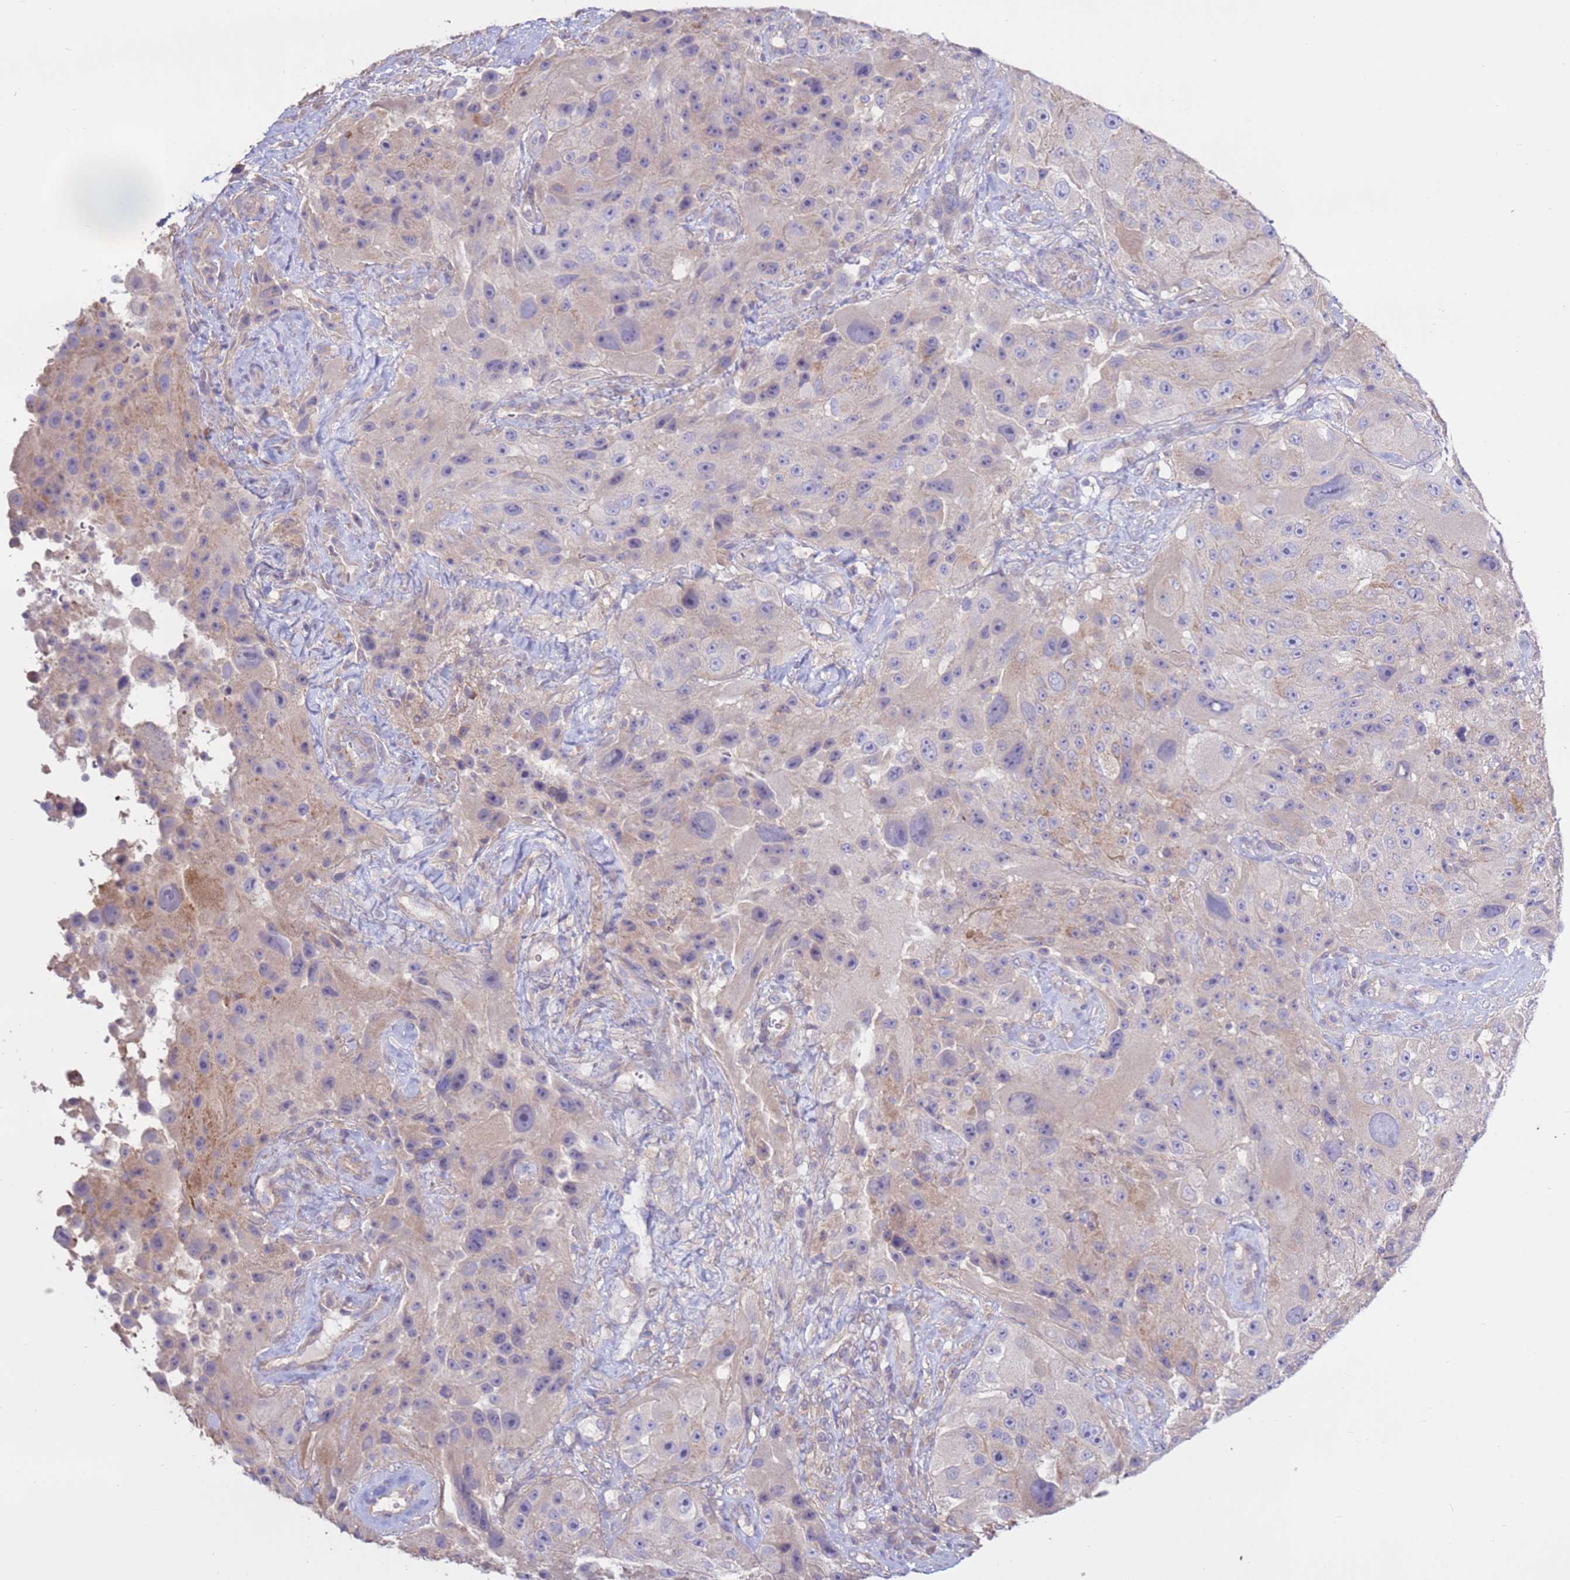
{"staining": {"intensity": "weak", "quantity": "<25%", "location": "cytoplasmic/membranous"}, "tissue": "melanoma", "cell_type": "Tumor cells", "image_type": "cancer", "snomed": [{"axis": "morphology", "description": "Malignant melanoma, Metastatic site"}, {"axis": "topography", "description": "Lymph node"}], "caption": "Immunohistochemistry photomicrograph of human malignant melanoma (metastatic site) stained for a protein (brown), which reveals no positivity in tumor cells. (IHC, brightfield microscopy, high magnification).", "gene": "EVA1B", "patient": {"sex": "male", "age": 62}}